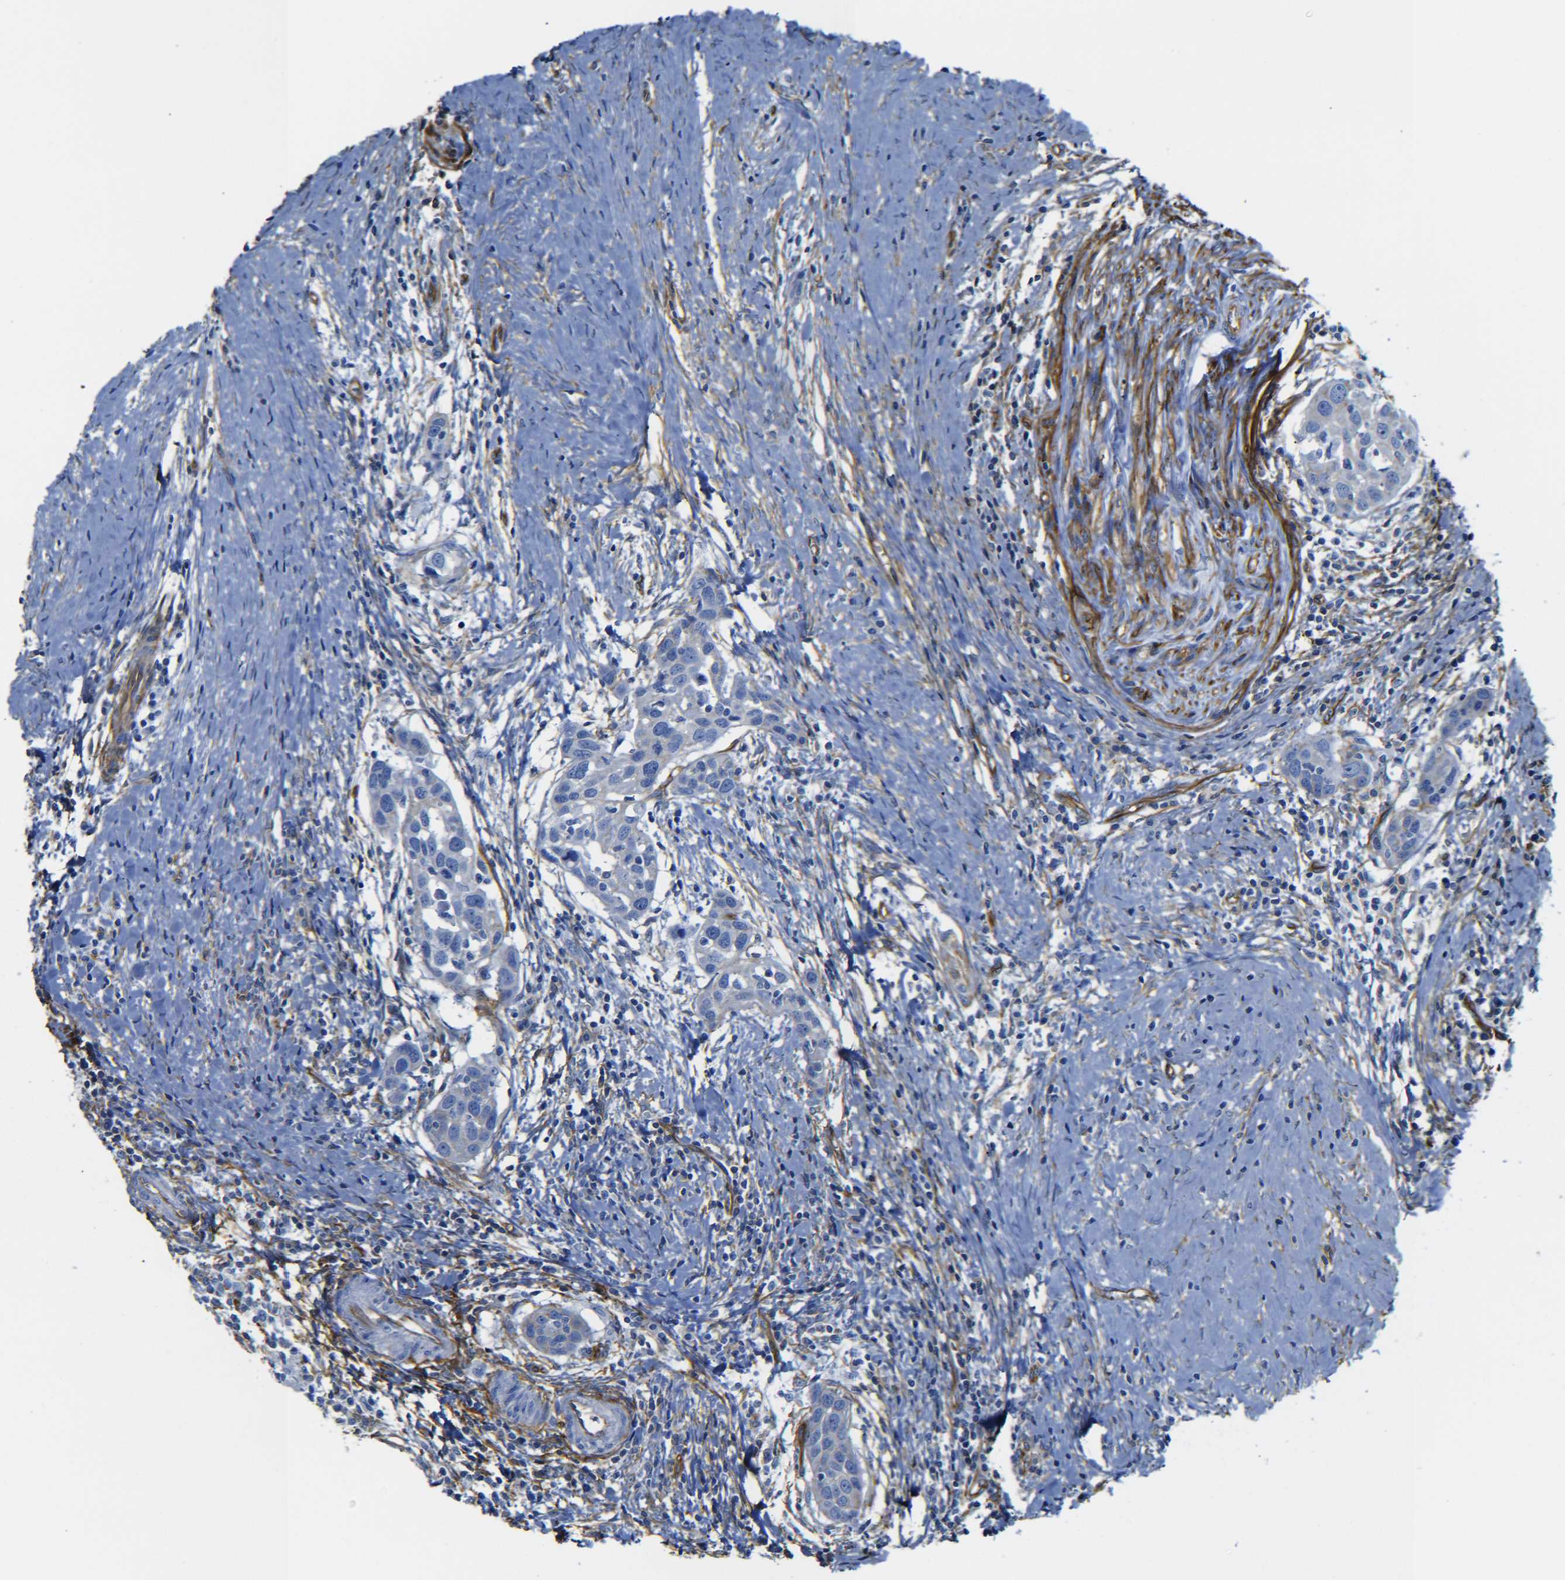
{"staining": {"intensity": "negative", "quantity": "none", "location": "none"}, "tissue": "head and neck cancer", "cell_type": "Tumor cells", "image_type": "cancer", "snomed": [{"axis": "morphology", "description": "Squamous cell carcinoma, NOS"}, {"axis": "topography", "description": "Oral tissue"}, {"axis": "topography", "description": "Head-Neck"}], "caption": "This is an immunohistochemistry (IHC) histopathology image of human head and neck squamous cell carcinoma. There is no positivity in tumor cells.", "gene": "SPTBN1", "patient": {"sex": "female", "age": 50}}